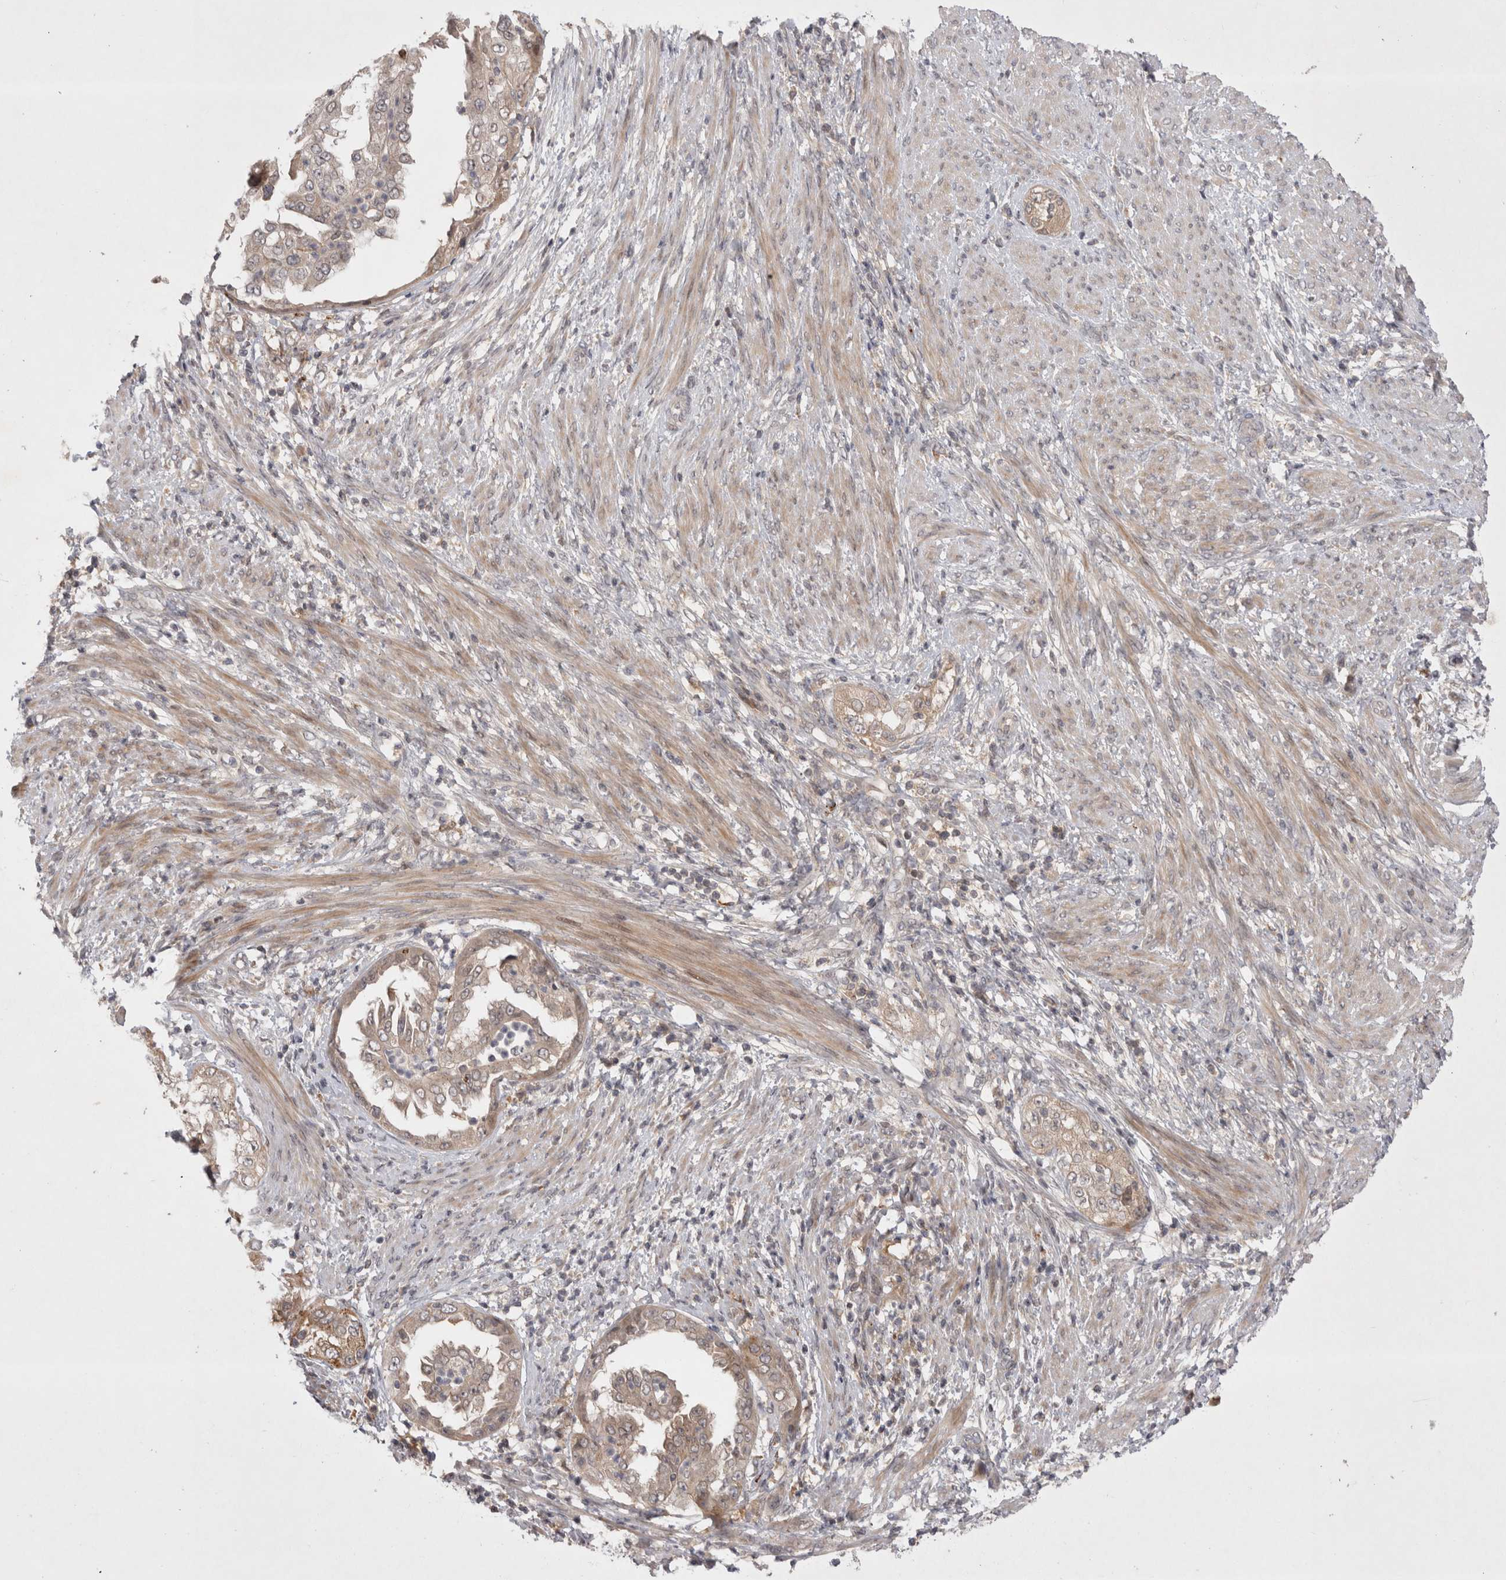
{"staining": {"intensity": "weak", "quantity": "25%-75%", "location": "cytoplasmic/membranous"}, "tissue": "endometrial cancer", "cell_type": "Tumor cells", "image_type": "cancer", "snomed": [{"axis": "morphology", "description": "Adenocarcinoma, NOS"}, {"axis": "topography", "description": "Endometrium"}], "caption": "Immunohistochemical staining of human endometrial cancer reveals low levels of weak cytoplasmic/membranous positivity in about 25%-75% of tumor cells.", "gene": "PLEKHM1", "patient": {"sex": "female", "age": 85}}